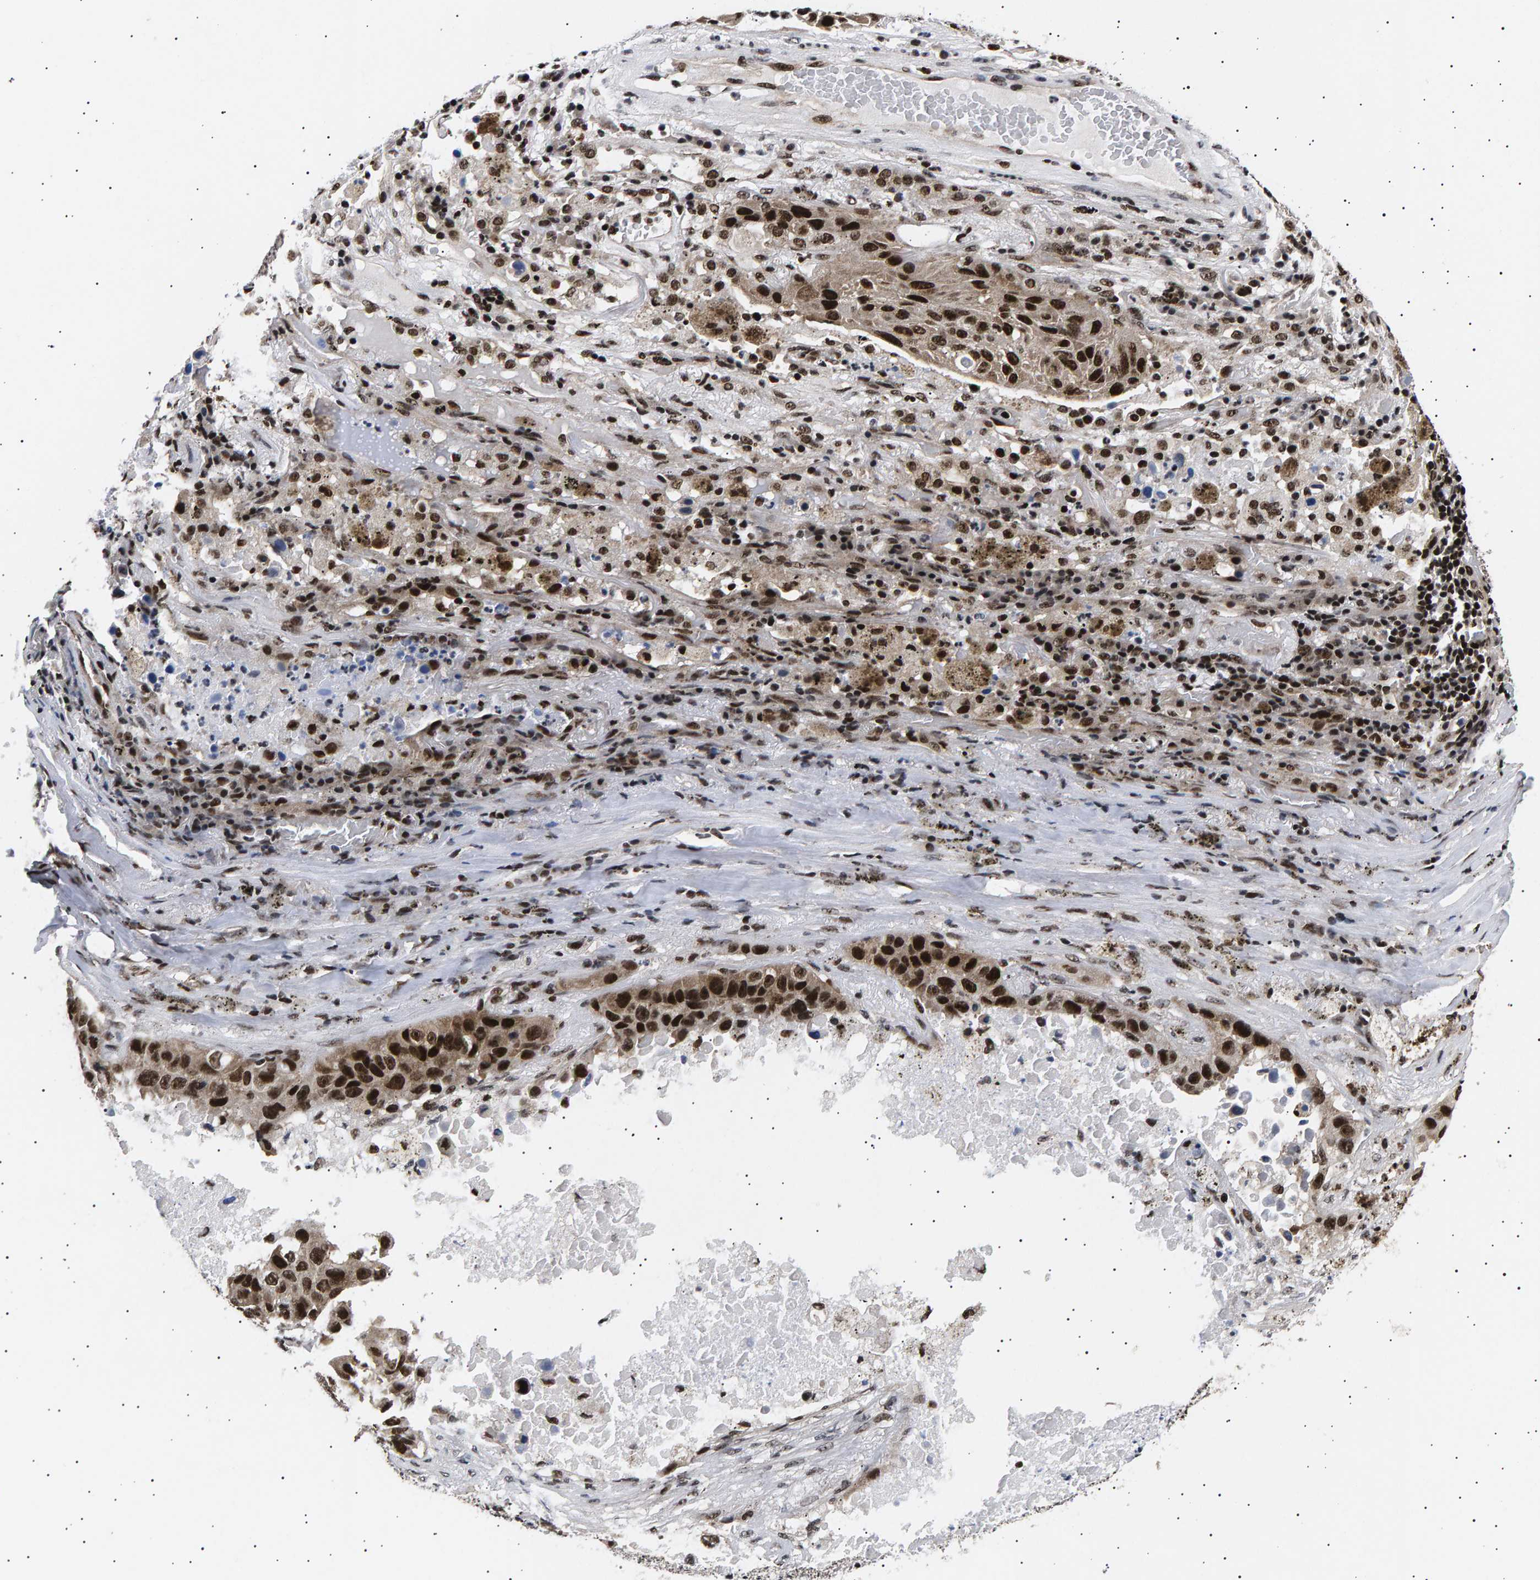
{"staining": {"intensity": "strong", "quantity": ">75%", "location": "nuclear"}, "tissue": "lung cancer", "cell_type": "Tumor cells", "image_type": "cancer", "snomed": [{"axis": "morphology", "description": "Squamous cell carcinoma, NOS"}, {"axis": "topography", "description": "Lung"}], "caption": "Strong nuclear protein staining is seen in about >75% of tumor cells in lung squamous cell carcinoma.", "gene": "ANKRD40", "patient": {"sex": "male", "age": 57}}